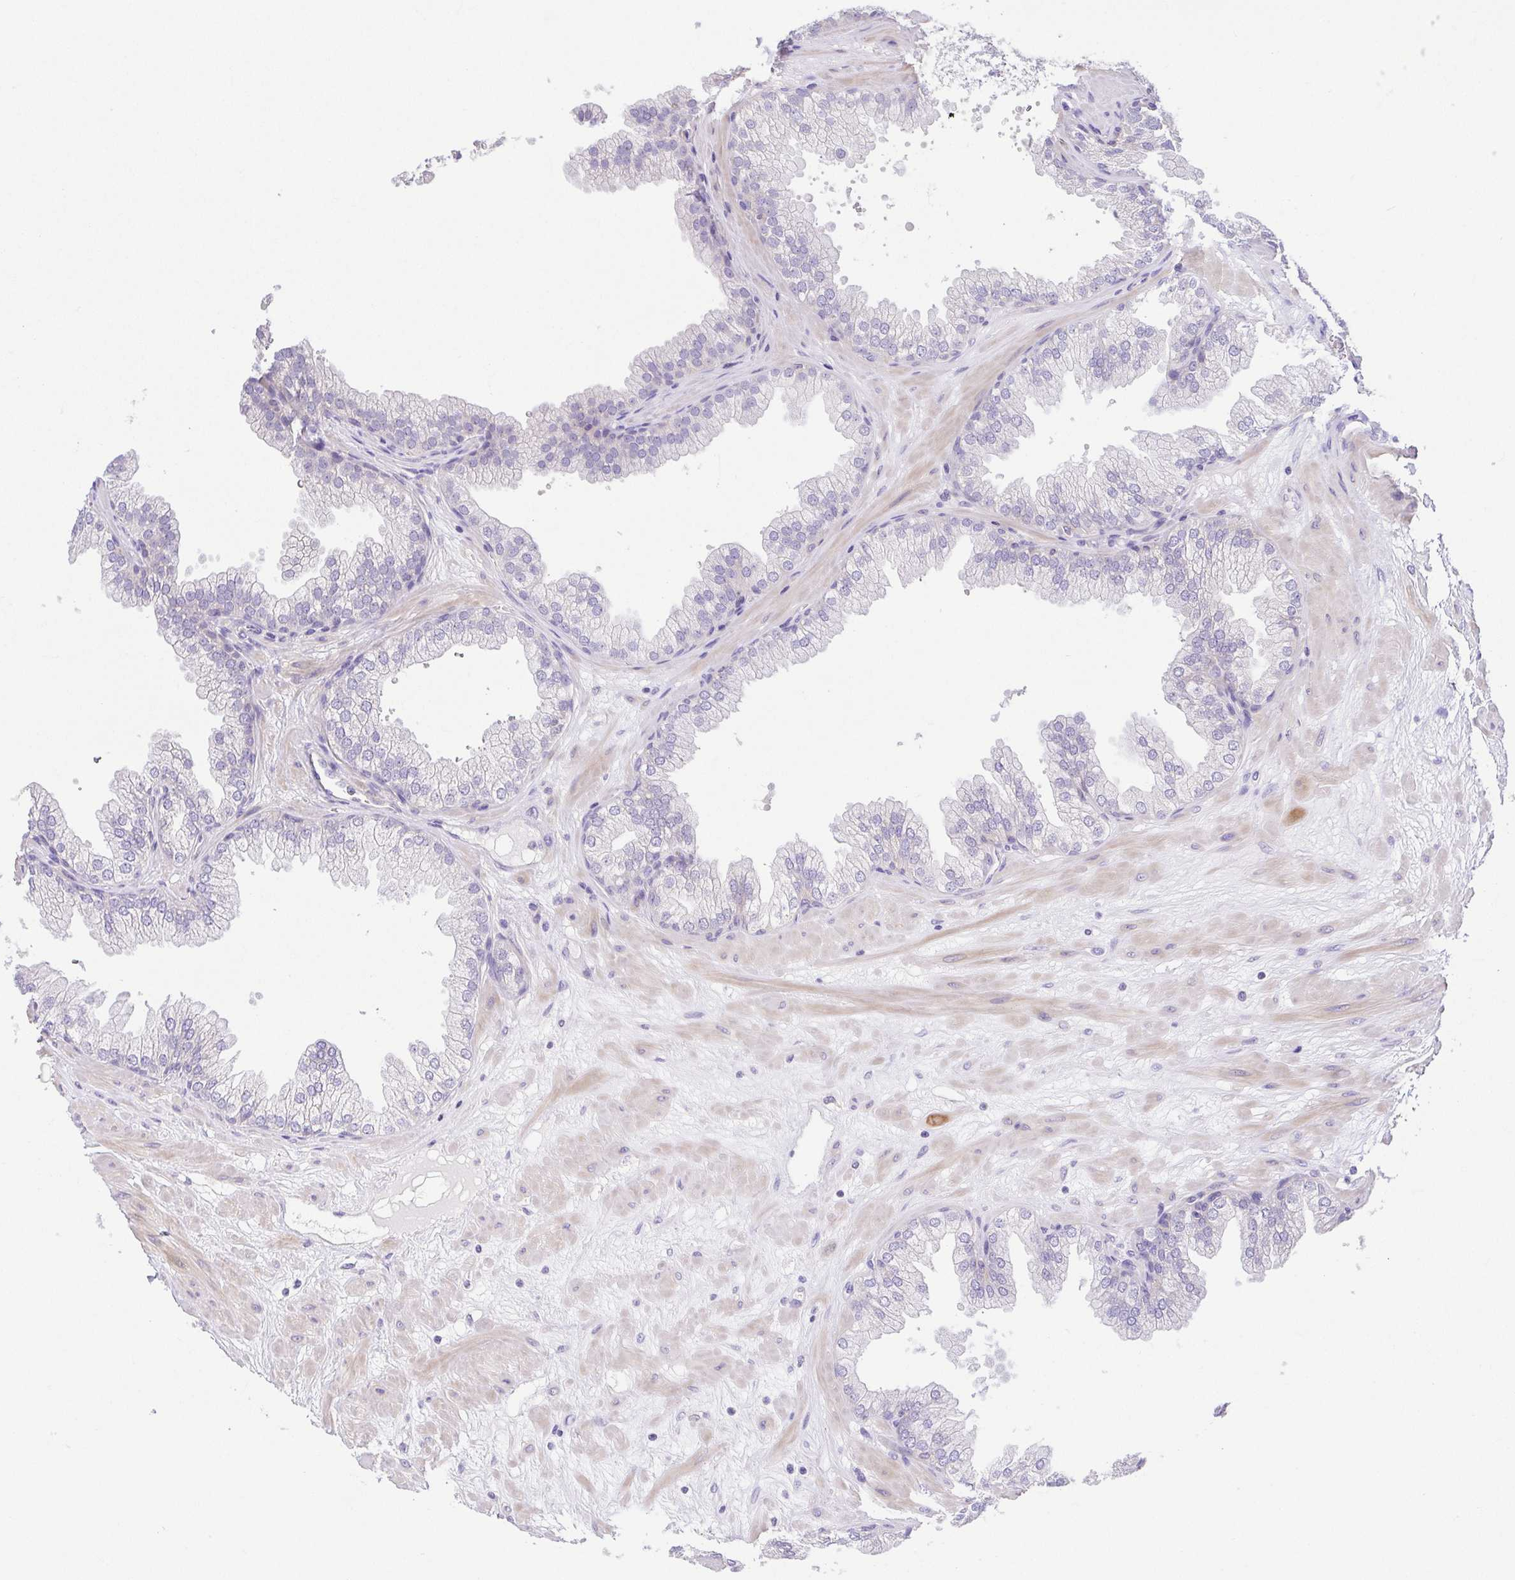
{"staining": {"intensity": "negative", "quantity": "none", "location": "none"}, "tissue": "prostate", "cell_type": "Glandular cells", "image_type": "normal", "snomed": [{"axis": "morphology", "description": "Normal tissue, NOS"}, {"axis": "topography", "description": "Prostate"}], "caption": "Immunohistochemistry (IHC) of benign human prostate shows no positivity in glandular cells.", "gene": "PRR14L", "patient": {"sex": "male", "age": 37}}